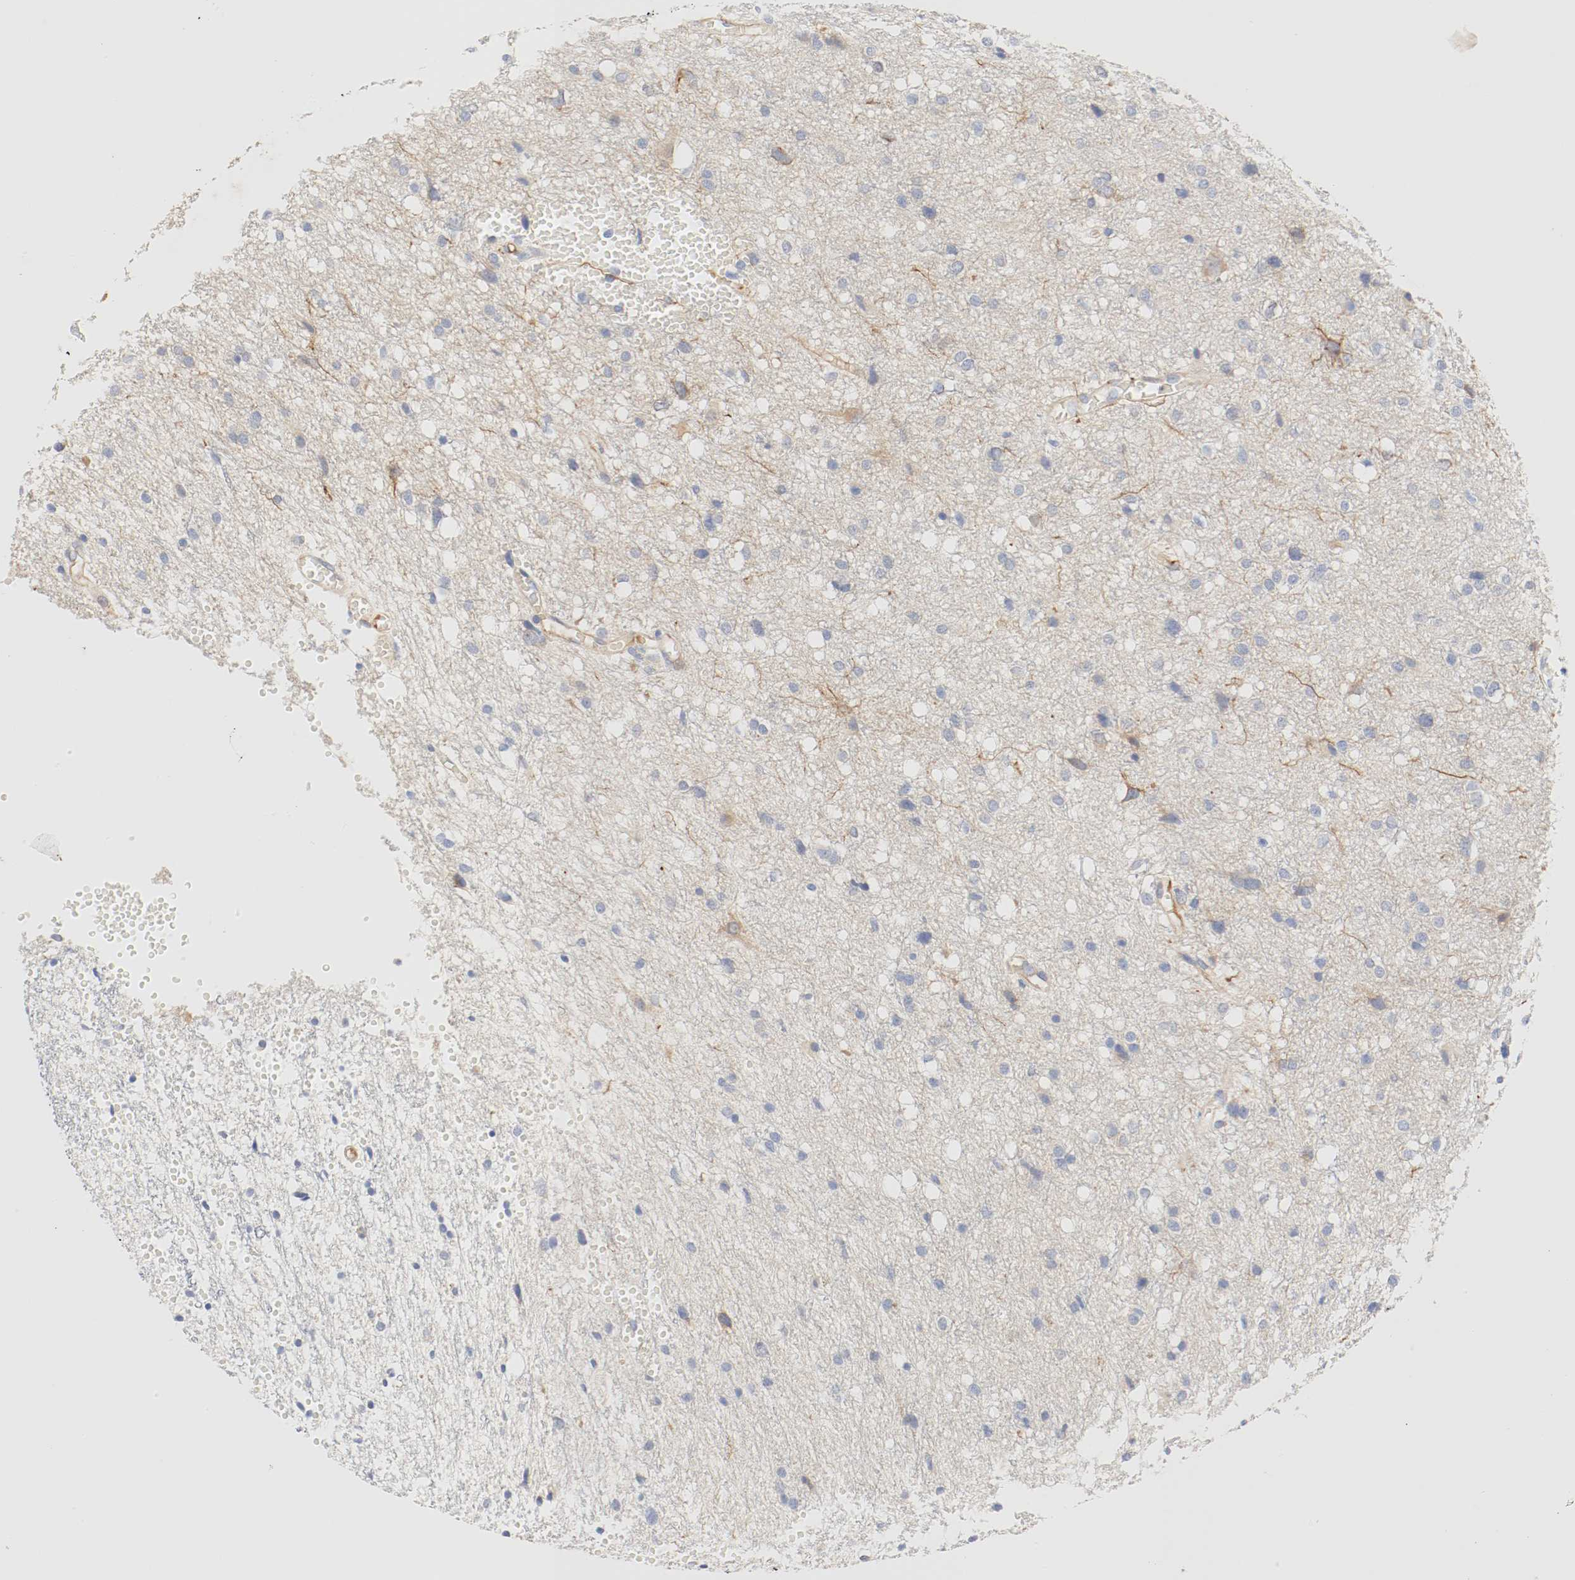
{"staining": {"intensity": "moderate", "quantity": "<25%", "location": "cytoplasmic/membranous"}, "tissue": "glioma", "cell_type": "Tumor cells", "image_type": "cancer", "snomed": [{"axis": "morphology", "description": "Glioma, malignant, High grade"}, {"axis": "topography", "description": "Brain"}], "caption": "This micrograph shows glioma stained with immunohistochemistry (IHC) to label a protein in brown. The cytoplasmic/membranous of tumor cells show moderate positivity for the protein. Nuclei are counter-stained blue.", "gene": "GIT1", "patient": {"sex": "female", "age": 59}}